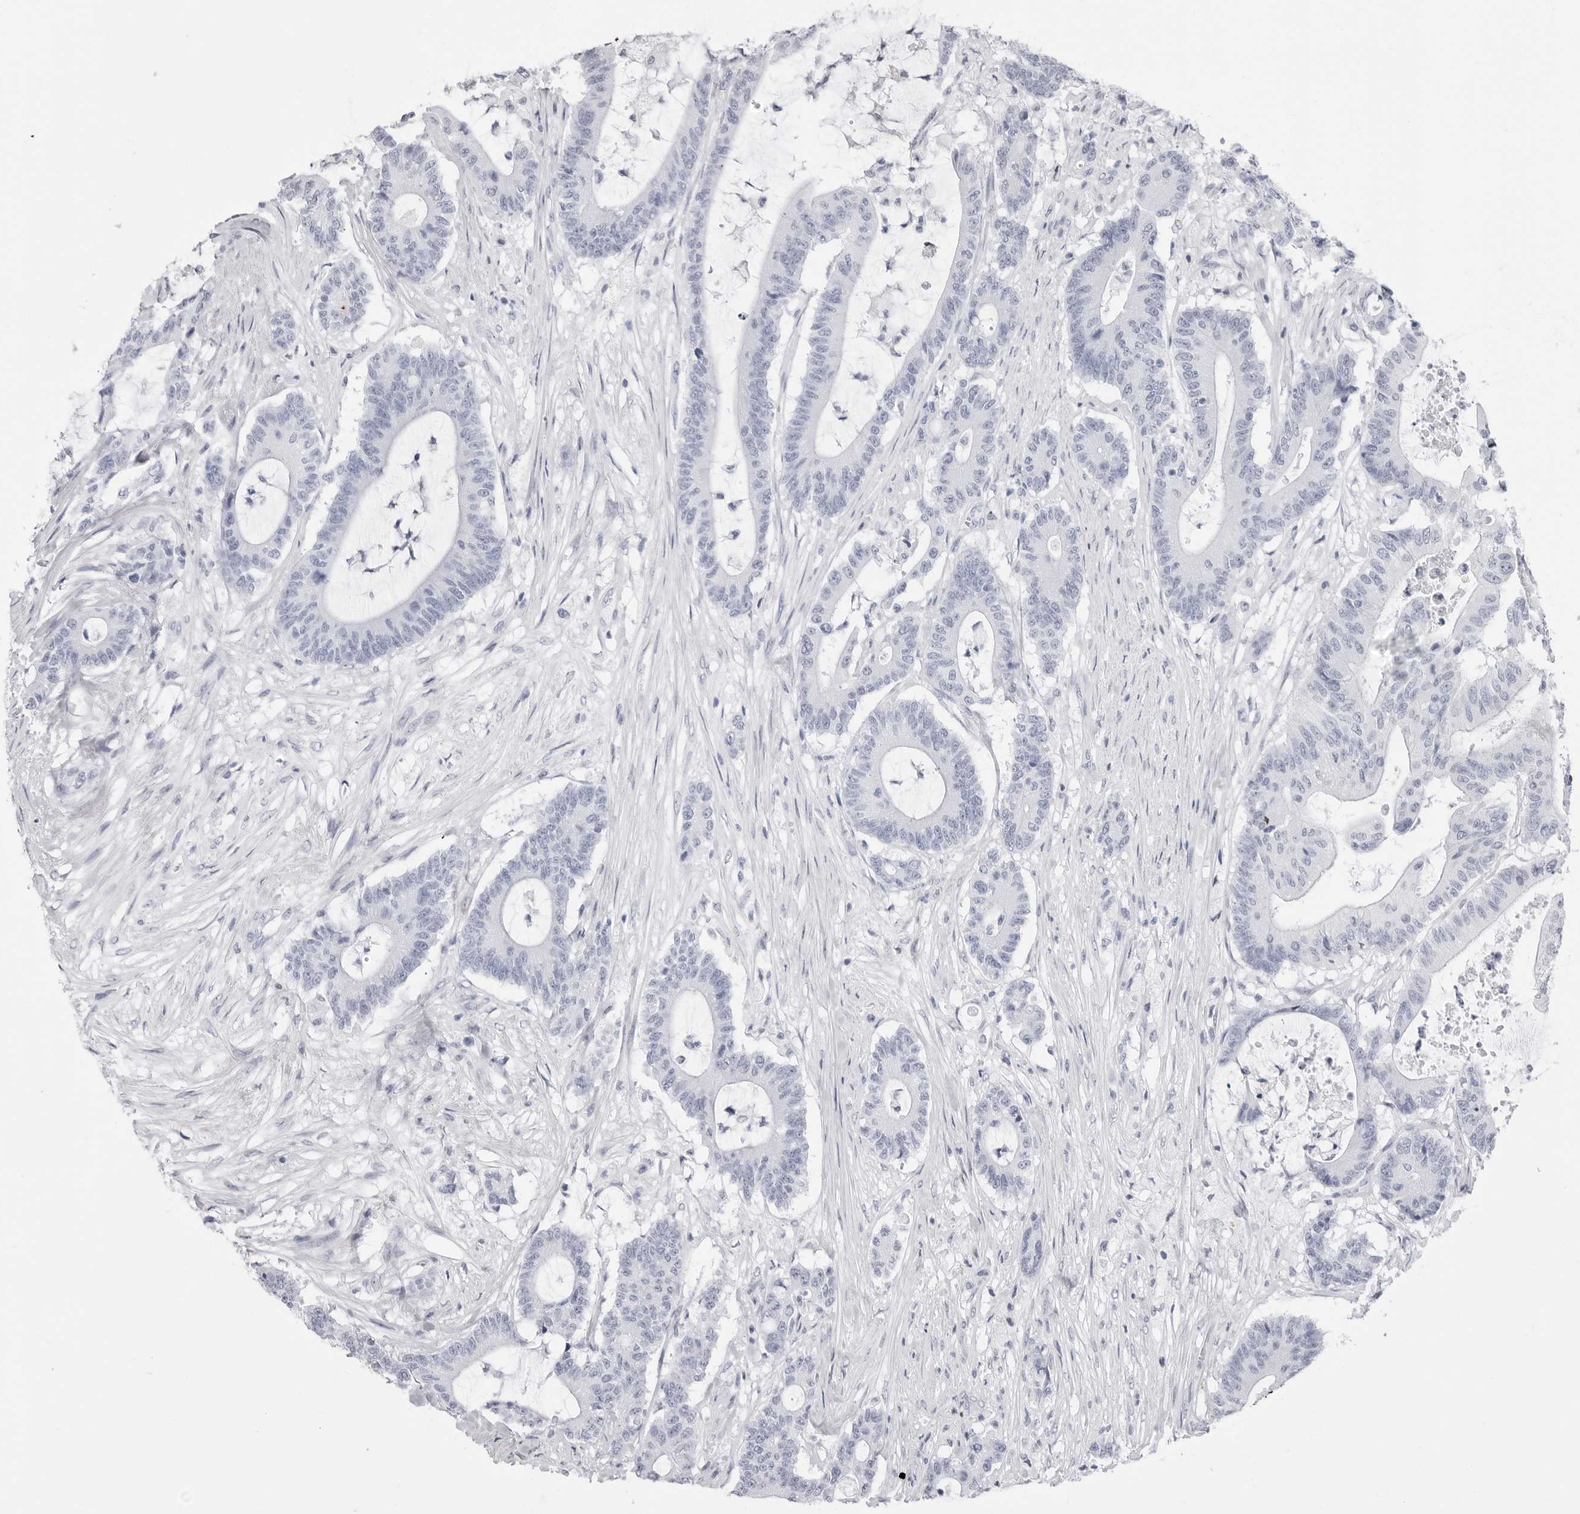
{"staining": {"intensity": "negative", "quantity": "none", "location": "none"}, "tissue": "colorectal cancer", "cell_type": "Tumor cells", "image_type": "cancer", "snomed": [{"axis": "morphology", "description": "Adenocarcinoma, NOS"}, {"axis": "topography", "description": "Colon"}], "caption": "DAB (3,3'-diaminobenzidine) immunohistochemical staining of human colorectal adenocarcinoma demonstrates no significant positivity in tumor cells.", "gene": "TSSK1B", "patient": {"sex": "female", "age": 84}}